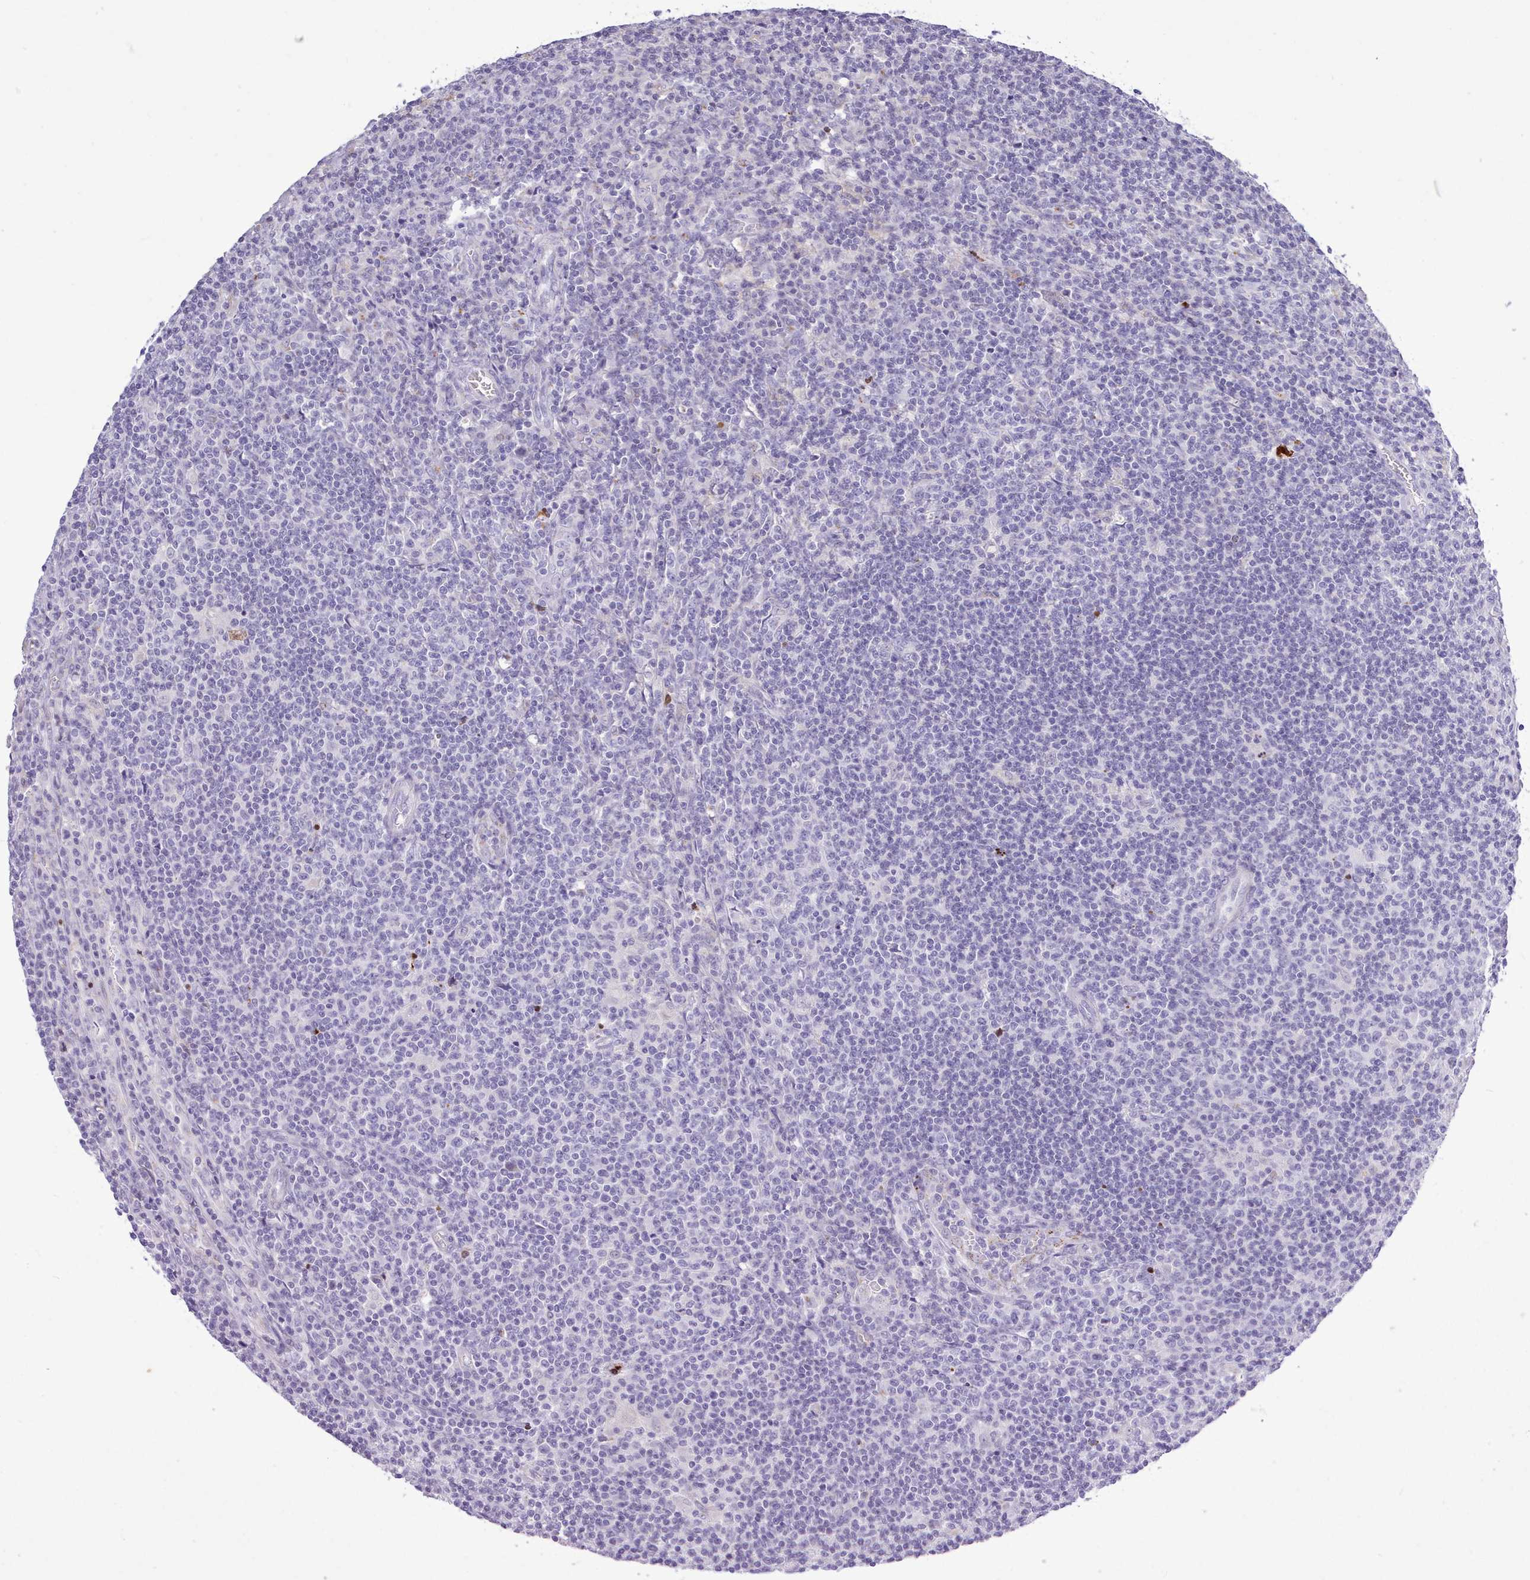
{"staining": {"intensity": "negative", "quantity": "none", "location": "none"}, "tissue": "lymphoma", "cell_type": "Tumor cells", "image_type": "cancer", "snomed": [{"axis": "morphology", "description": "Hodgkin's disease, NOS"}, {"axis": "topography", "description": "Lymph node"}], "caption": "Lymphoma was stained to show a protein in brown. There is no significant expression in tumor cells.", "gene": "SRD5A1", "patient": {"sex": "male", "age": 83}}